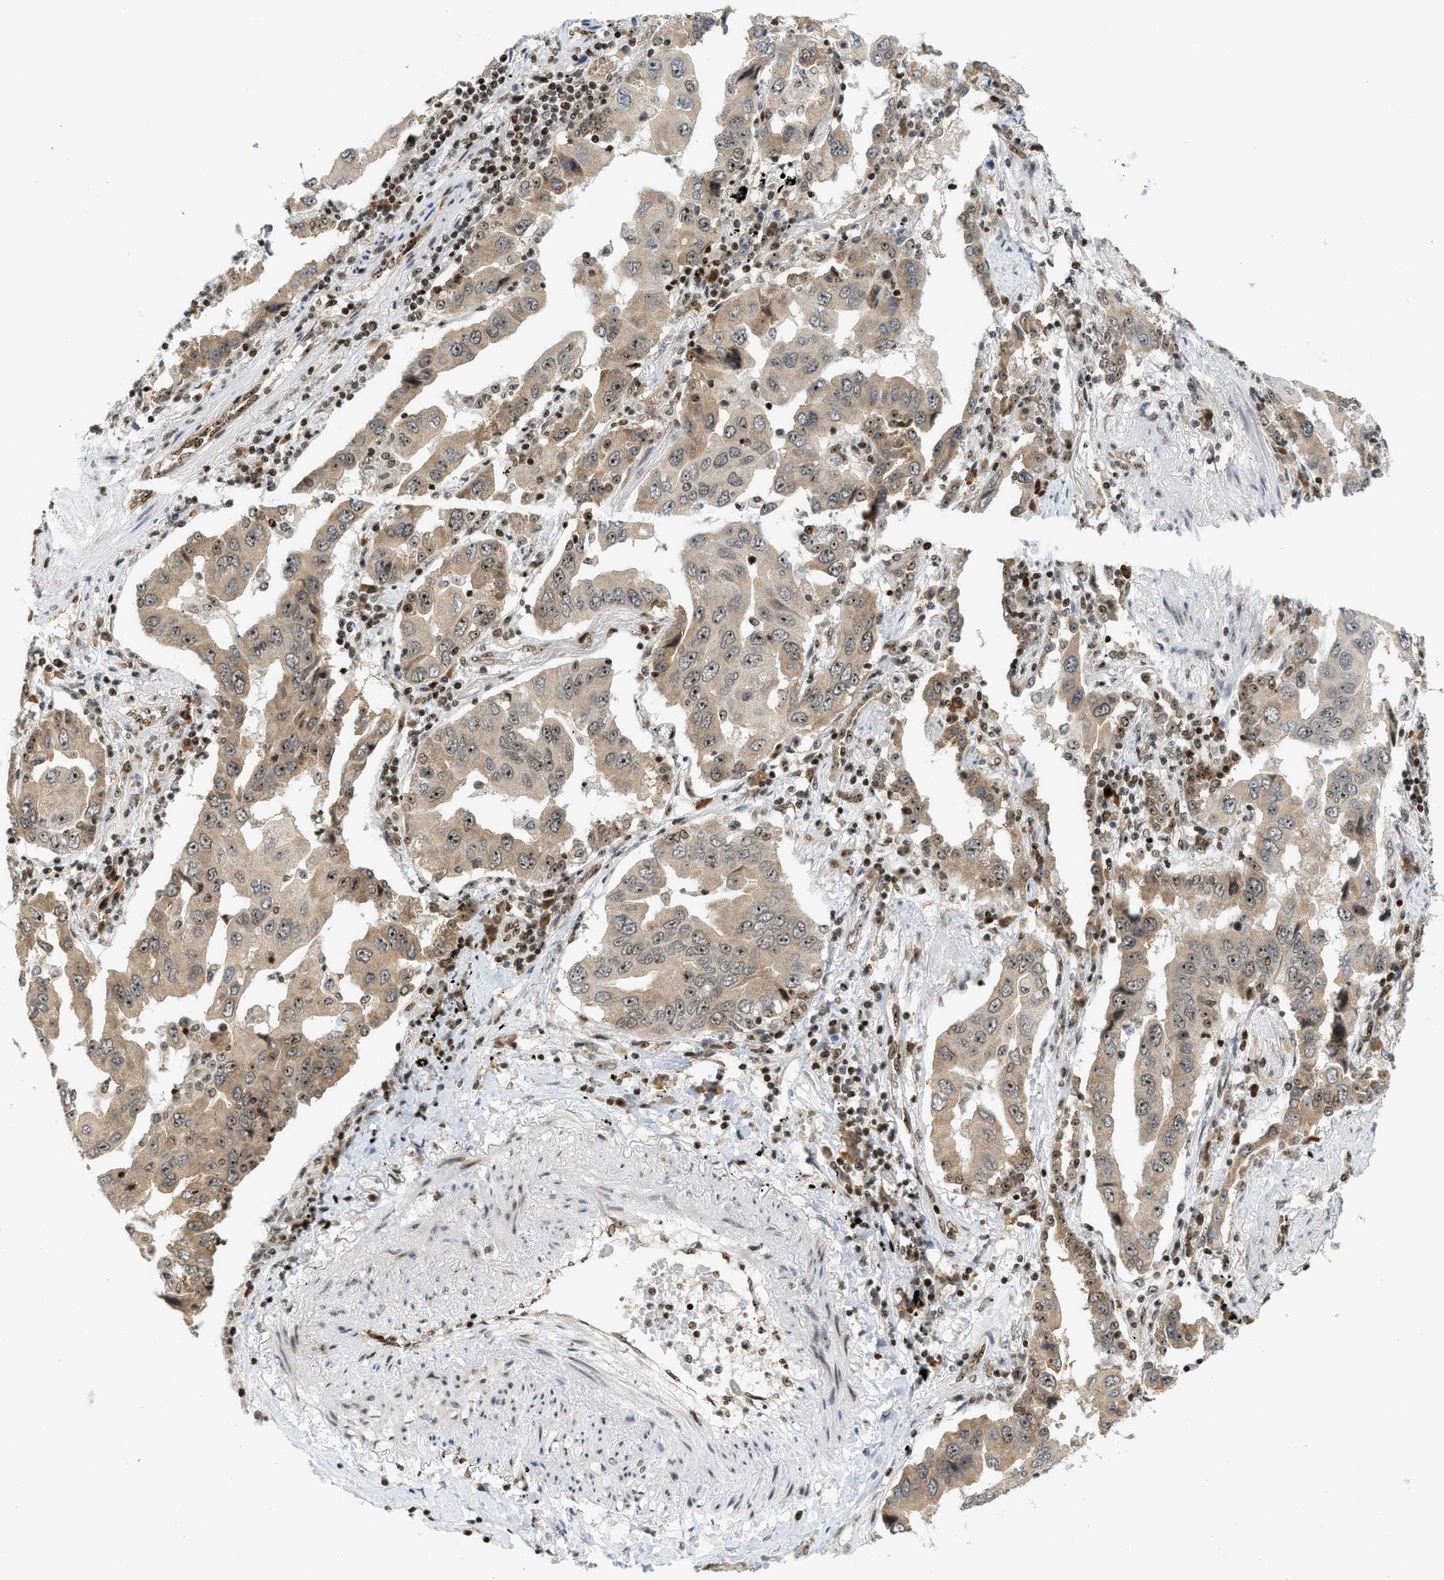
{"staining": {"intensity": "moderate", "quantity": ">75%", "location": "cytoplasmic/membranous,nuclear"}, "tissue": "lung cancer", "cell_type": "Tumor cells", "image_type": "cancer", "snomed": [{"axis": "morphology", "description": "Adenocarcinoma, NOS"}, {"axis": "topography", "description": "Lung"}], "caption": "The immunohistochemical stain highlights moderate cytoplasmic/membranous and nuclear staining in tumor cells of lung cancer (adenocarcinoma) tissue. The protein of interest is shown in brown color, while the nuclei are stained blue.", "gene": "ZNF22", "patient": {"sex": "female", "age": 65}}